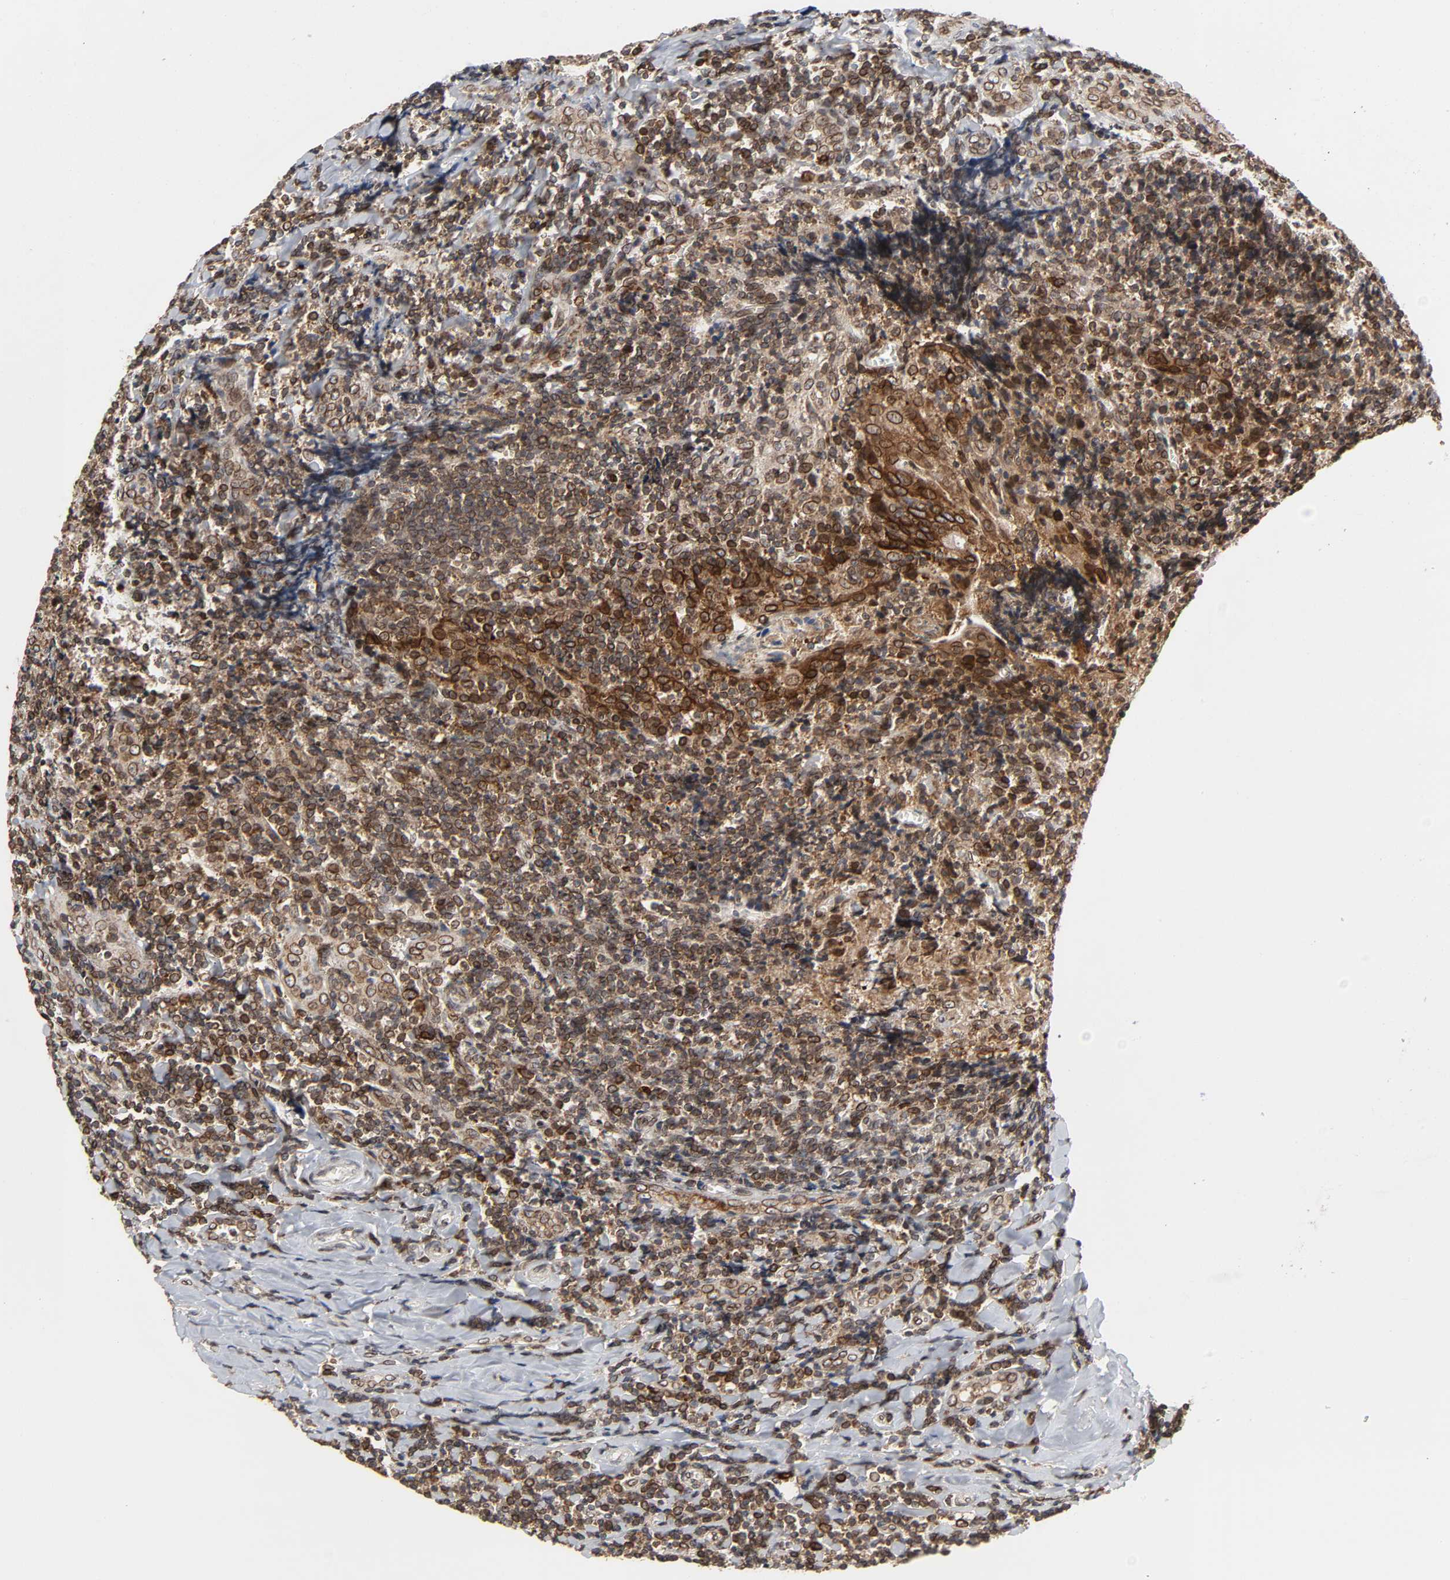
{"staining": {"intensity": "strong", "quantity": ">75%", "location": "cytoplasmic/membranous,nuclear"}, "tissue": "tonsil", "cell_type": "Germinal center cells", "image_type": "normal", "snomed": [{"axis": "morphology", "description": "Normal tissue, NOS"}, {"axis": "topography", "description": "Tonsil"}], "caption": "Immunohistochemical staining of benign human tonsil displays strong cytoplasmic/membranous,nuclear protein positivity in approximately >75% of germinal center cells. Ihc stains the protein in brown and the nuclei are stained blue.", "gene": "RANGAP1", "patient": {"sex": "male", "age": 20}}